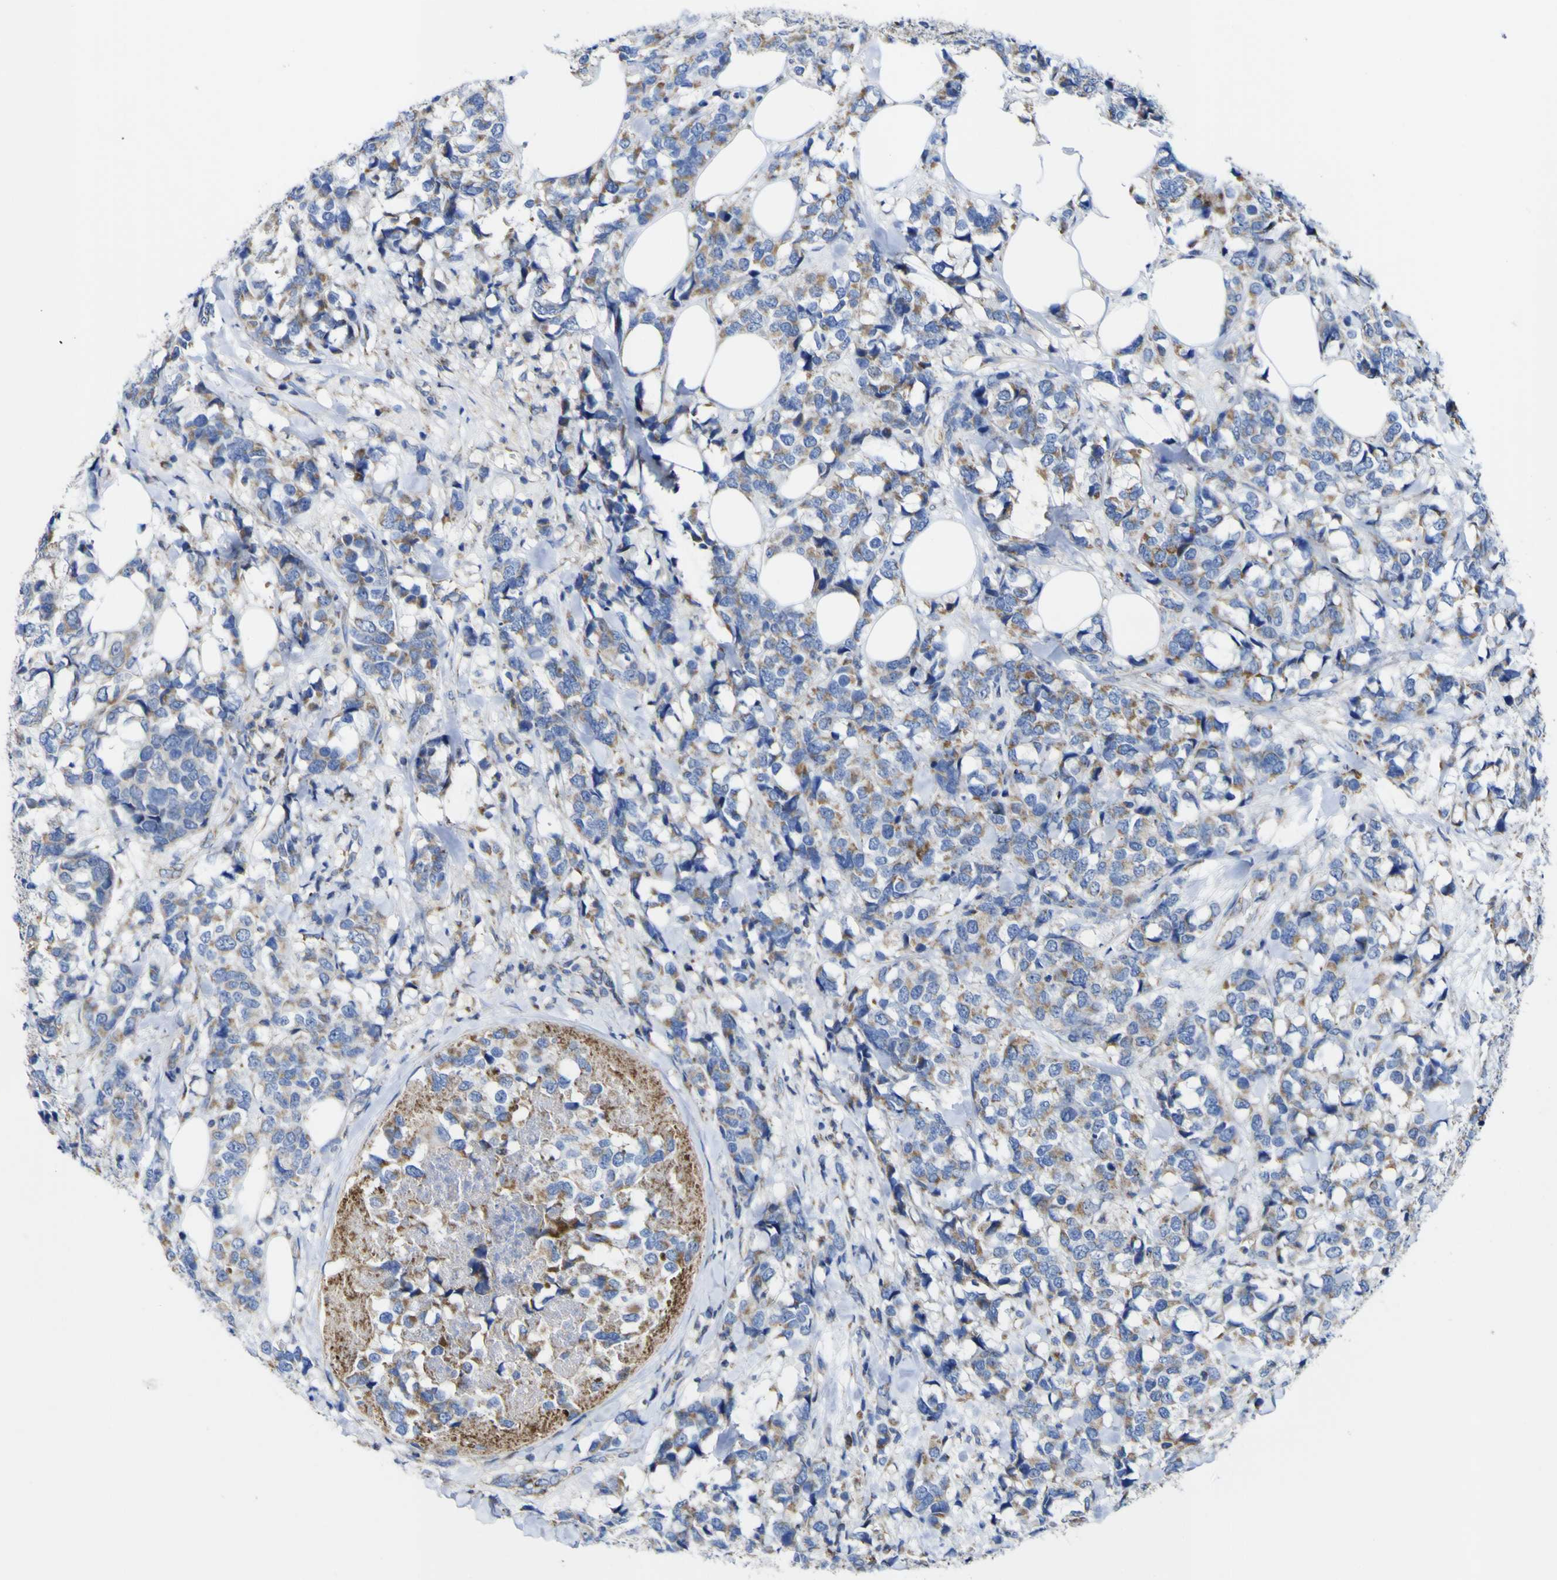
{"staining": {"intensity": "moderate", "quantity": ">75%", "location": "cytoplasmic/membranous"}, "tissue": "breast cancer", "cell_type": "Tumor cells", "image_type": "cancer", "snomed": [{"axis": "morphology", "description": "Lobular carcinoma"}, {"axis": "topography", "description": "Breast"}], "caption": "Human breast cancer stained with a protein marker displays moderate staining in tumor cells.", "gene": "CCDC90B", "patient": {"sex": "female", "age": 59}}